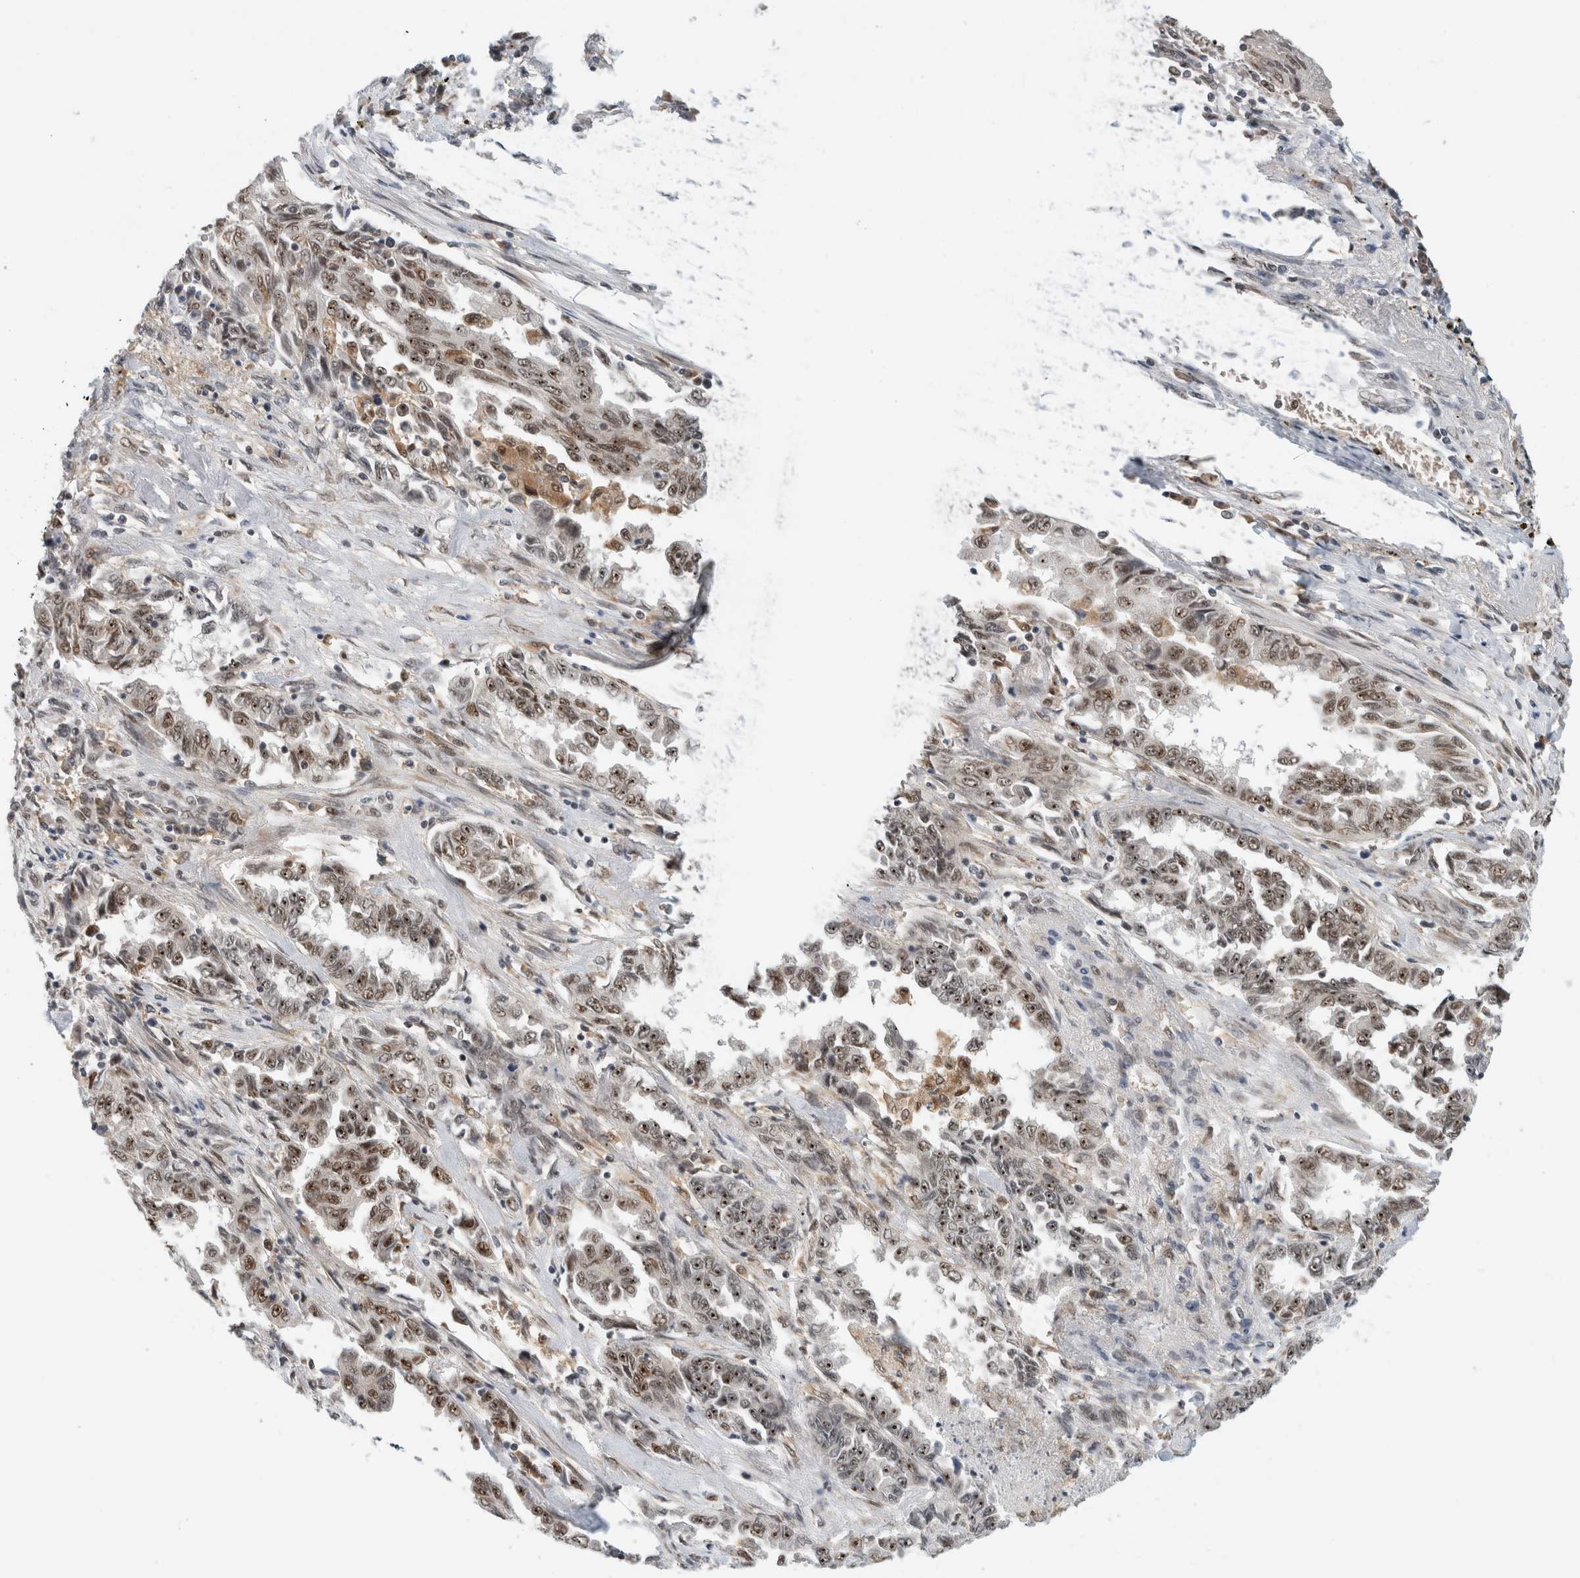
{"staining": {"intensity": "moderate", "quantity": ">75%", "location": "nuclear"}, "tissue": "lung cancer", "cell_type": "Tumor cells", "image_type": "cancer", "snomed": [{"axis": "morphology", "description": "Adenocarcinoma, NOS"}, {"axis": "topography", "description": "Lung"}], "caption": "Protein expression analysis of human adenocarcinoma (lung) reveals moderate nuclear staining in approximately >75% of tumor cells. (Brightfield microscopy of DAB IHC at high magnification).", "gene": "NCAPG2", "patient": {"sex": "female", "age": 51}}